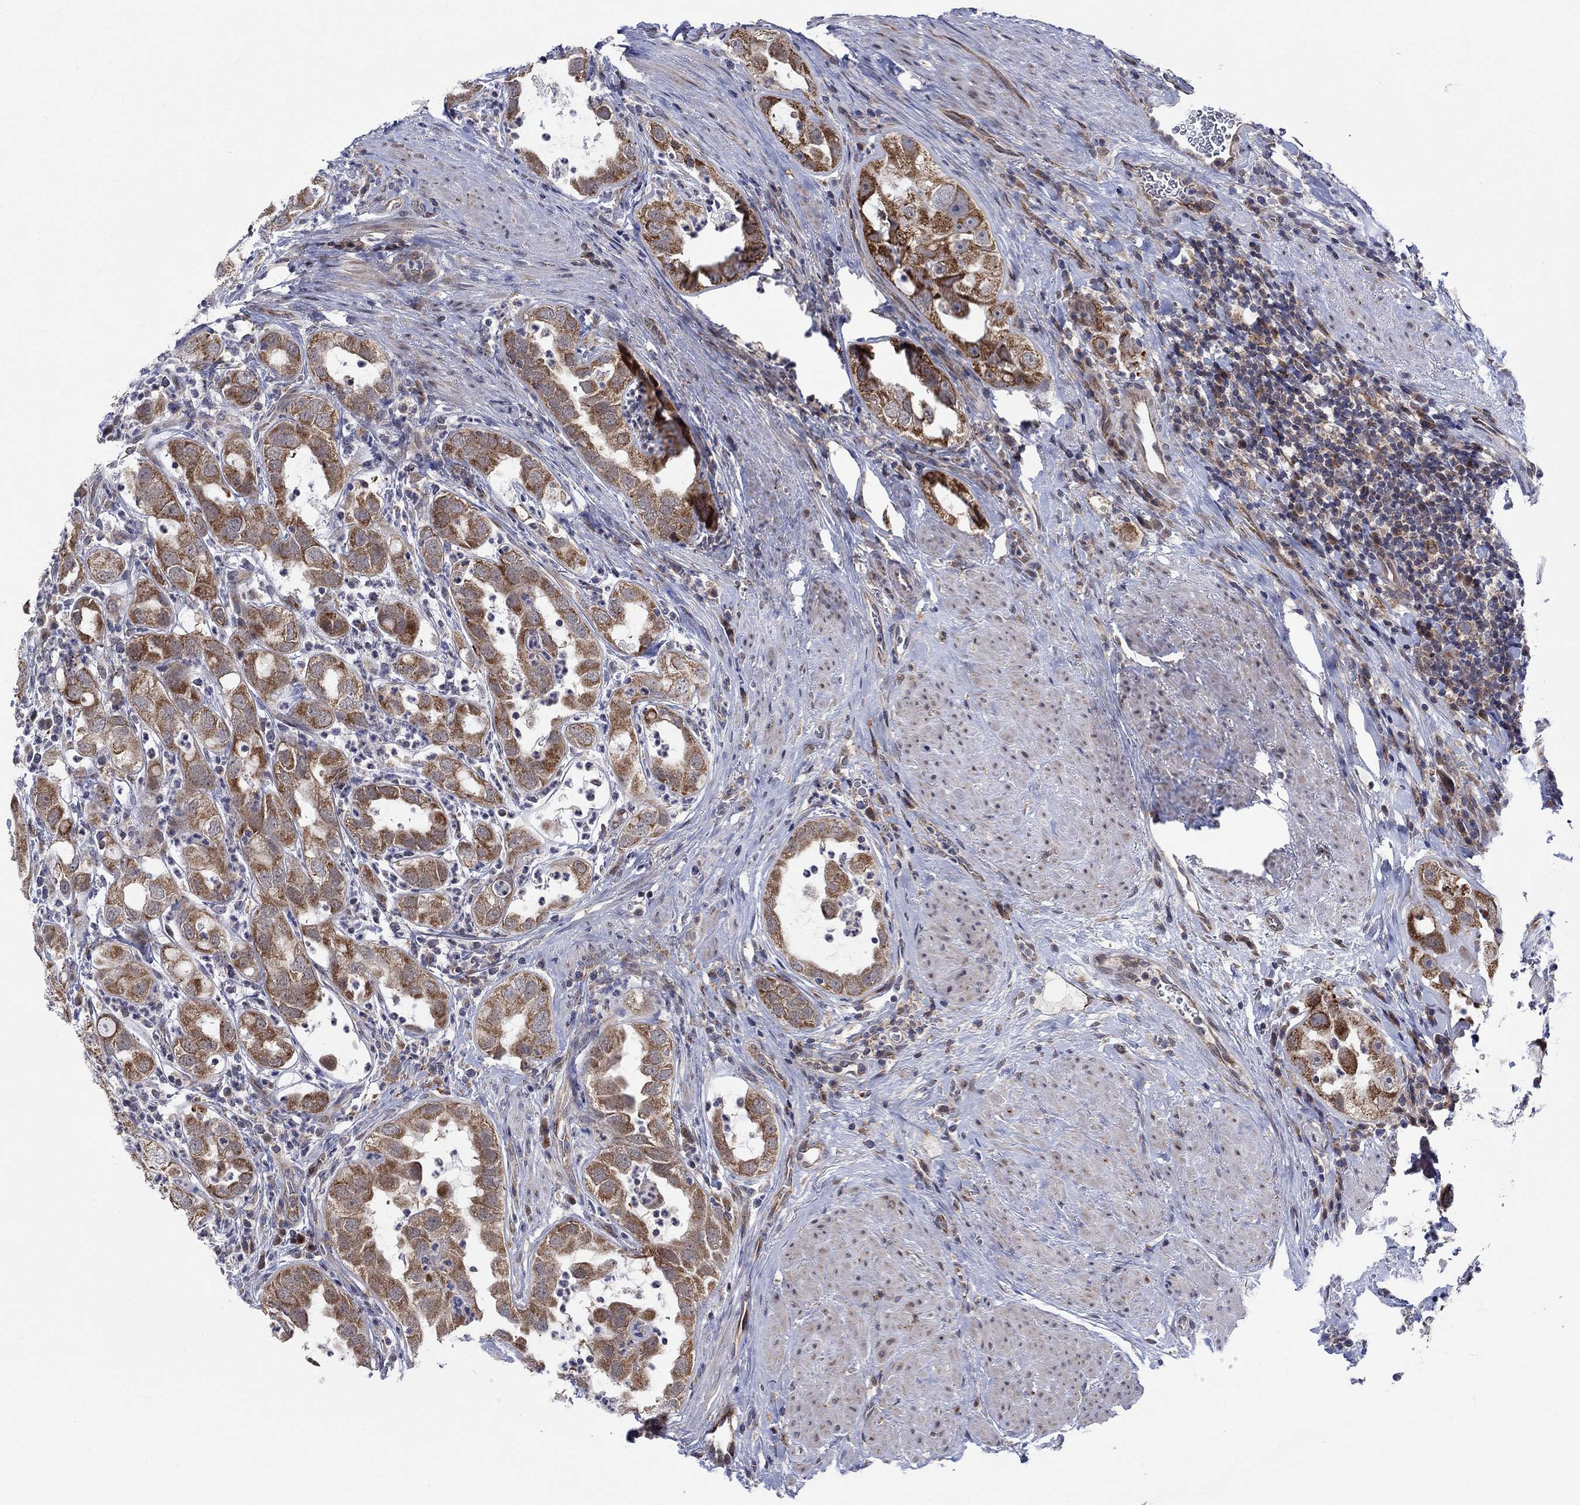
{"staining": {"intensity": "moderate", "quantity": ">75%", "location": "cytoplasmic/membranous"}, "tissue": "urothelial cancer", "cell_type": "Tumor cells", "image_type": "cancer", "snomed": [{"axis": "morphology", "description": "Urothelial carcinoma, High grade"}, {"axis": "topography", "description": "Urinary bladder"}], "caption": "Urothelial cancer stained with immunohistochemistry (IHC) reveals moderate cytoplasmic/membranous positivity in approximately >75% of tumor cells.", "gene": "SLC35F2", "patient": {"sex": "female", "age": 41}}